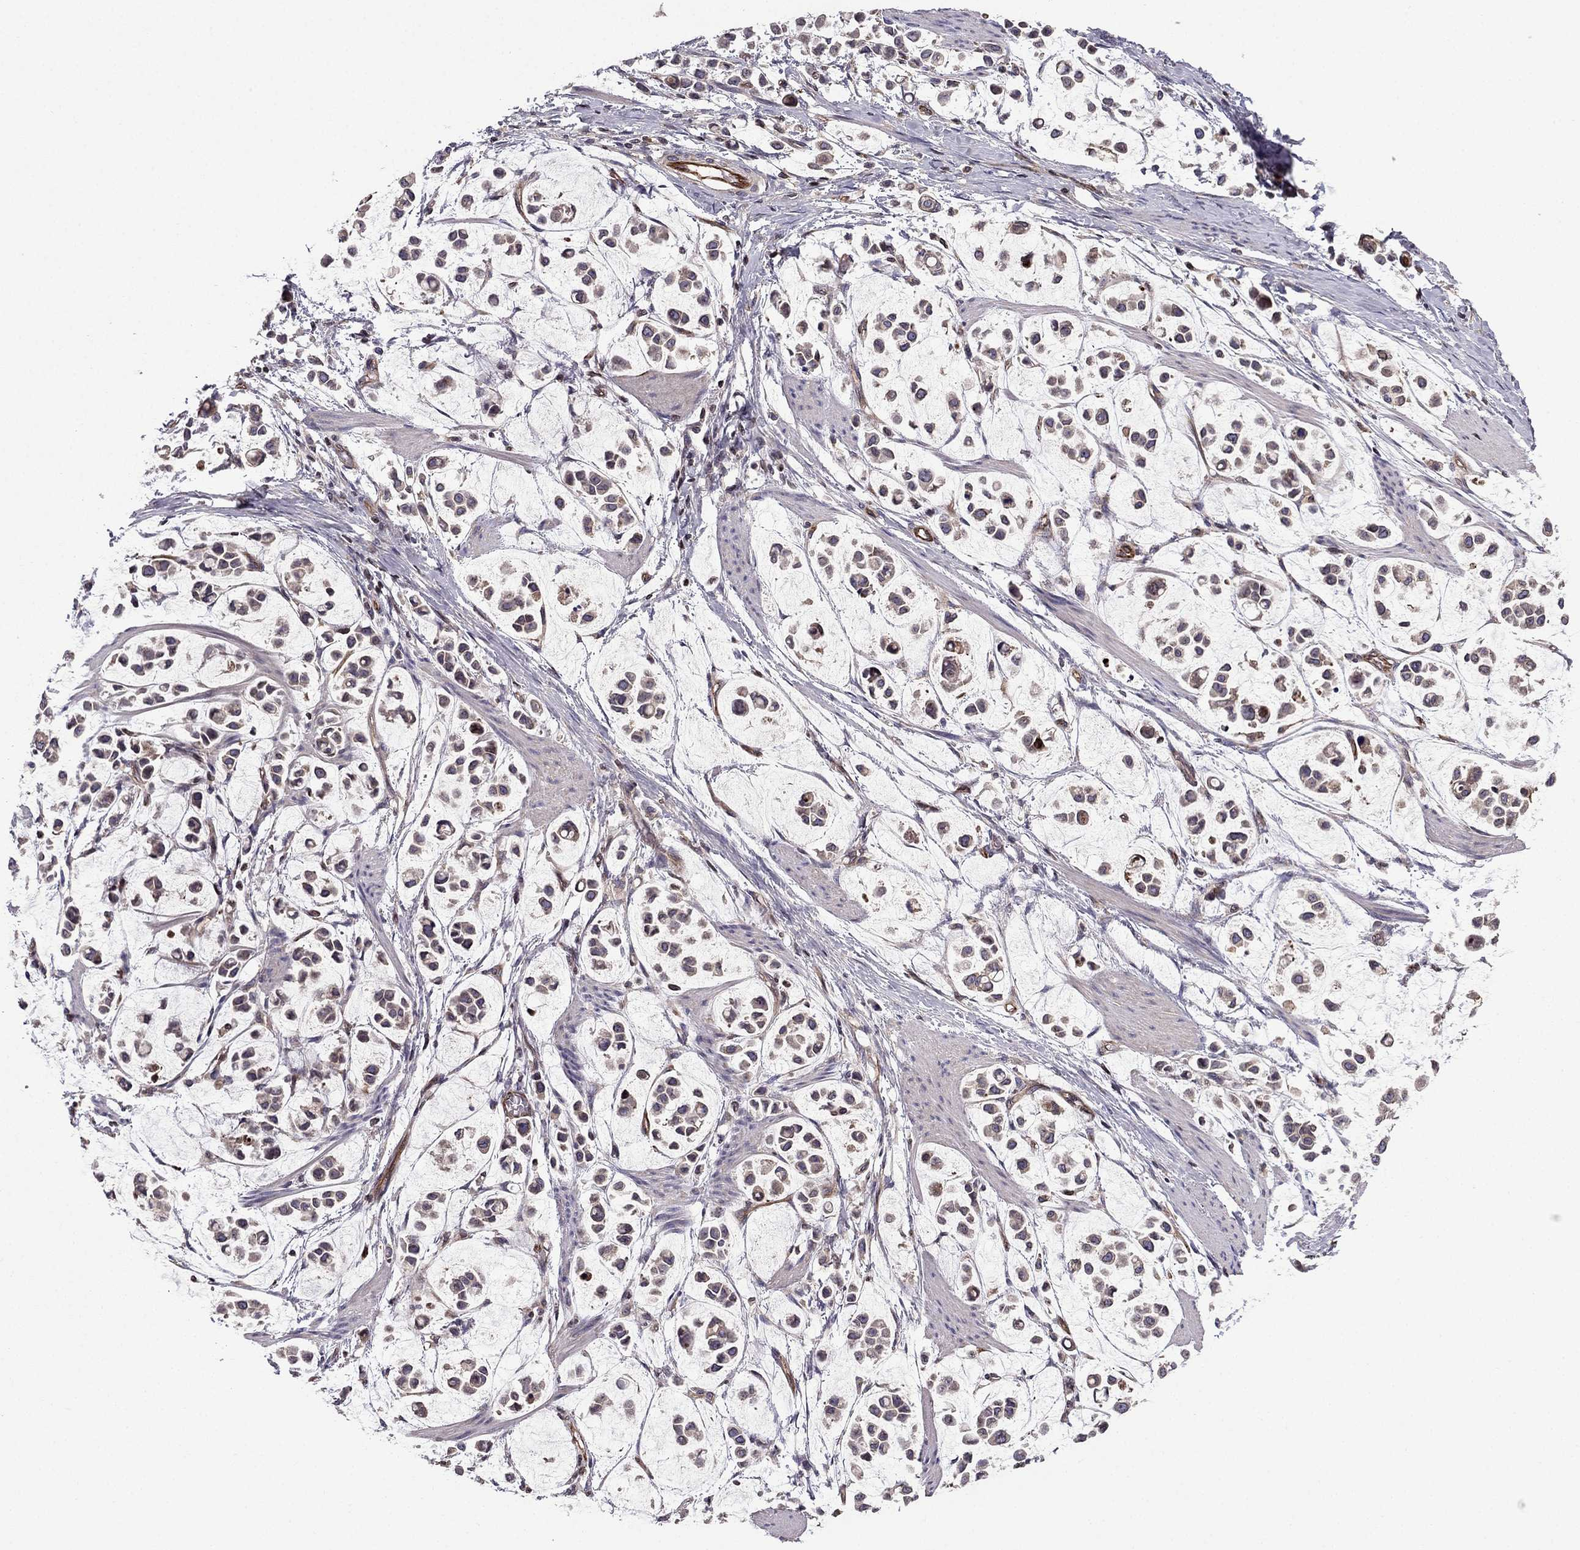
{"staining": {"intensity": "negative", "quantity": "none", "location": "none"}, "tissue": "stomach cancer", "cell_type": "Tumor cells", "image_type": "cancer", "snomed": [{"axis": "morphology", "description": "Adenocarcinoma, NOS"}, {"axis": "topography", "description": "Stomach"}], "caption": "There is no significant positivity in tumor cells of stomach adenocarcinoma.", "gene": "CDC42BPA", "patient": {"sex": "male", "age": 82}}